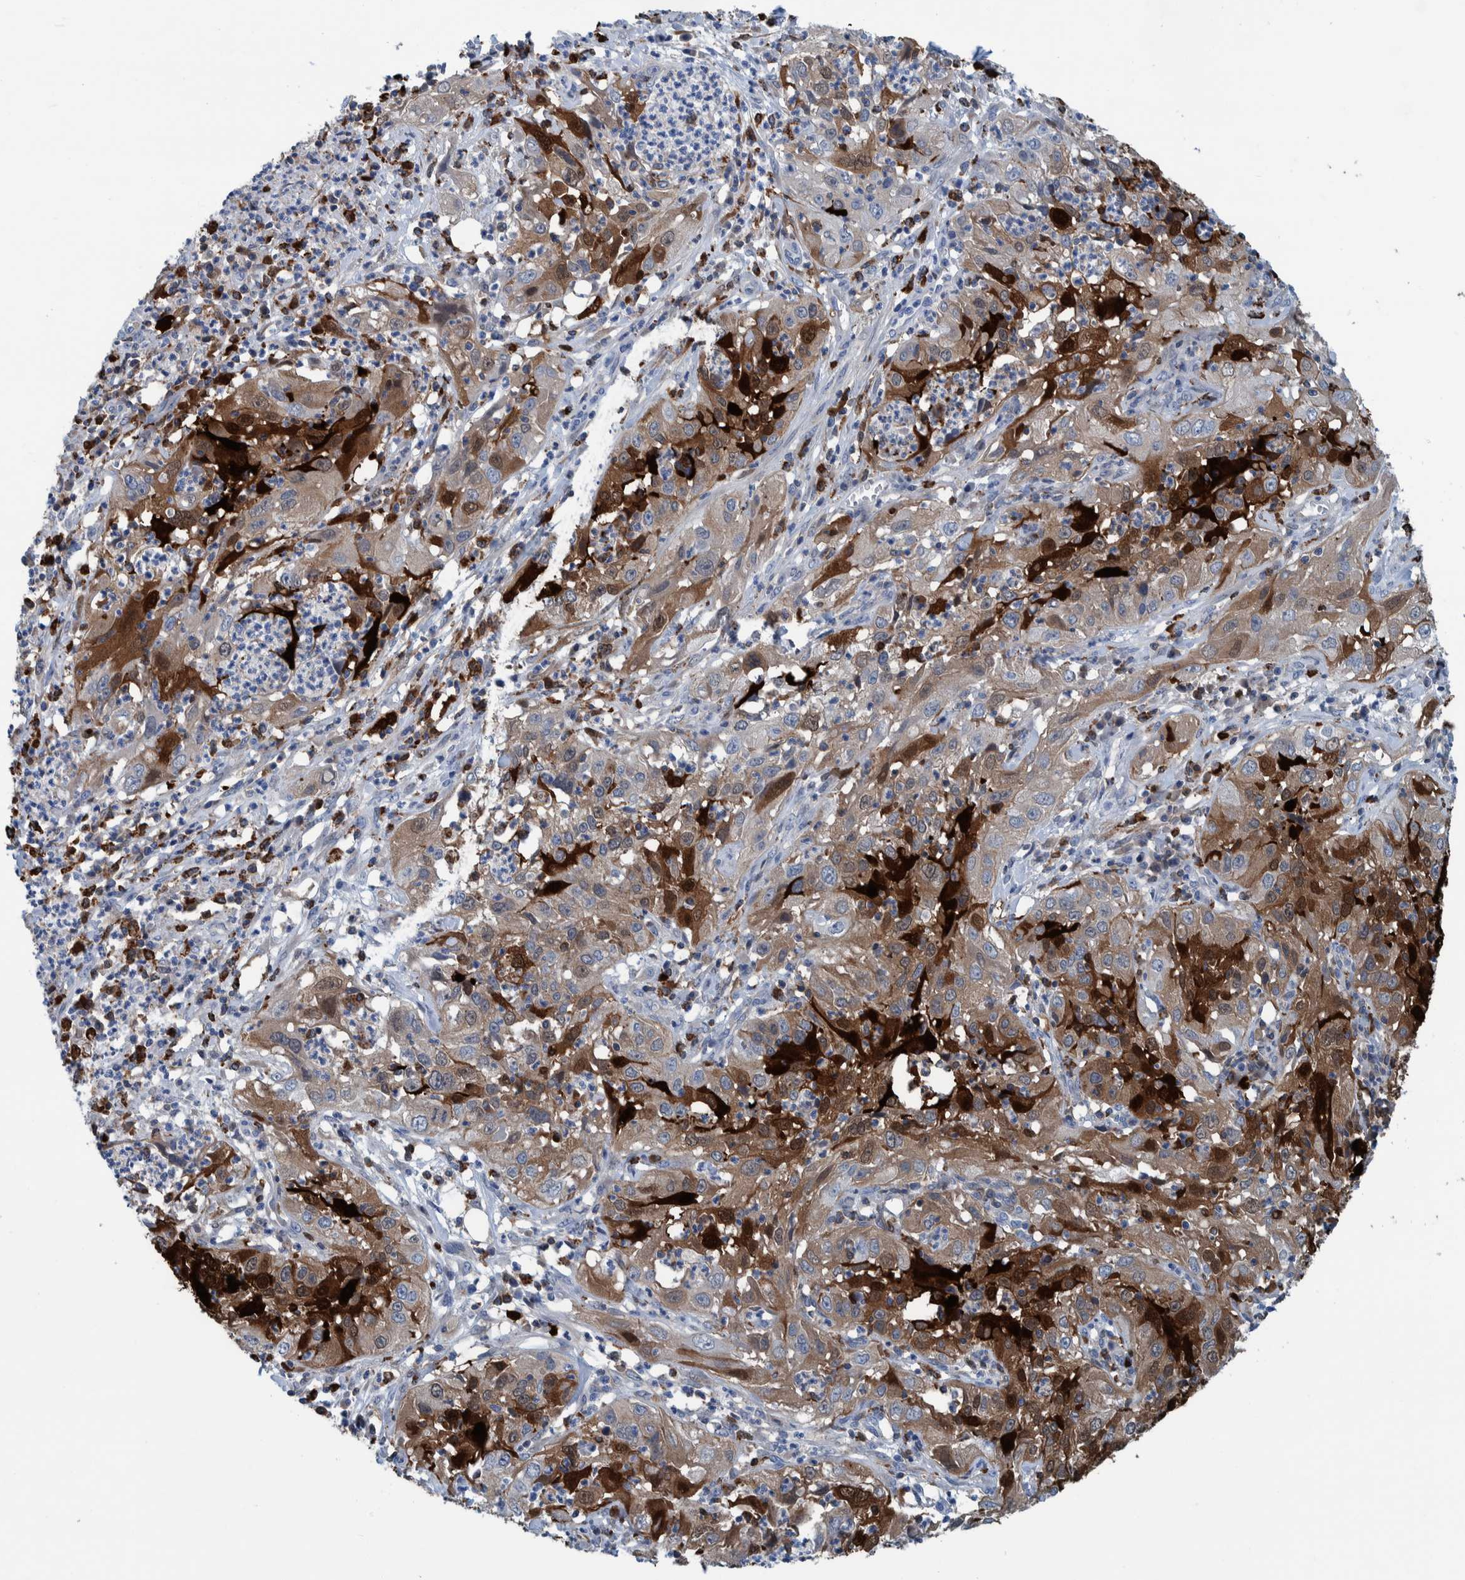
{"staining": {"intensity": "strong", "quantity": "25%-75%", "location": "cytoplasmic/membranous"}, "tissue": "cervical cancer", "cell_type": "Tumor cells", "image_type": "cancer", "snomed": [{"axis": "morphology", "description": "Squamous cell carcinoma, NOS"}, {"axis": "topography", "description": "Cervix"}], "caption": "Immunohistochemical staining of squamous cell carcinoma (cervical) shows high levels of strong cytoplasmic/membranous protein positivity in about 25%-75% of tumor cells.", "gene": "IDO1", "patient": {"sex": "female", "age": 32}}